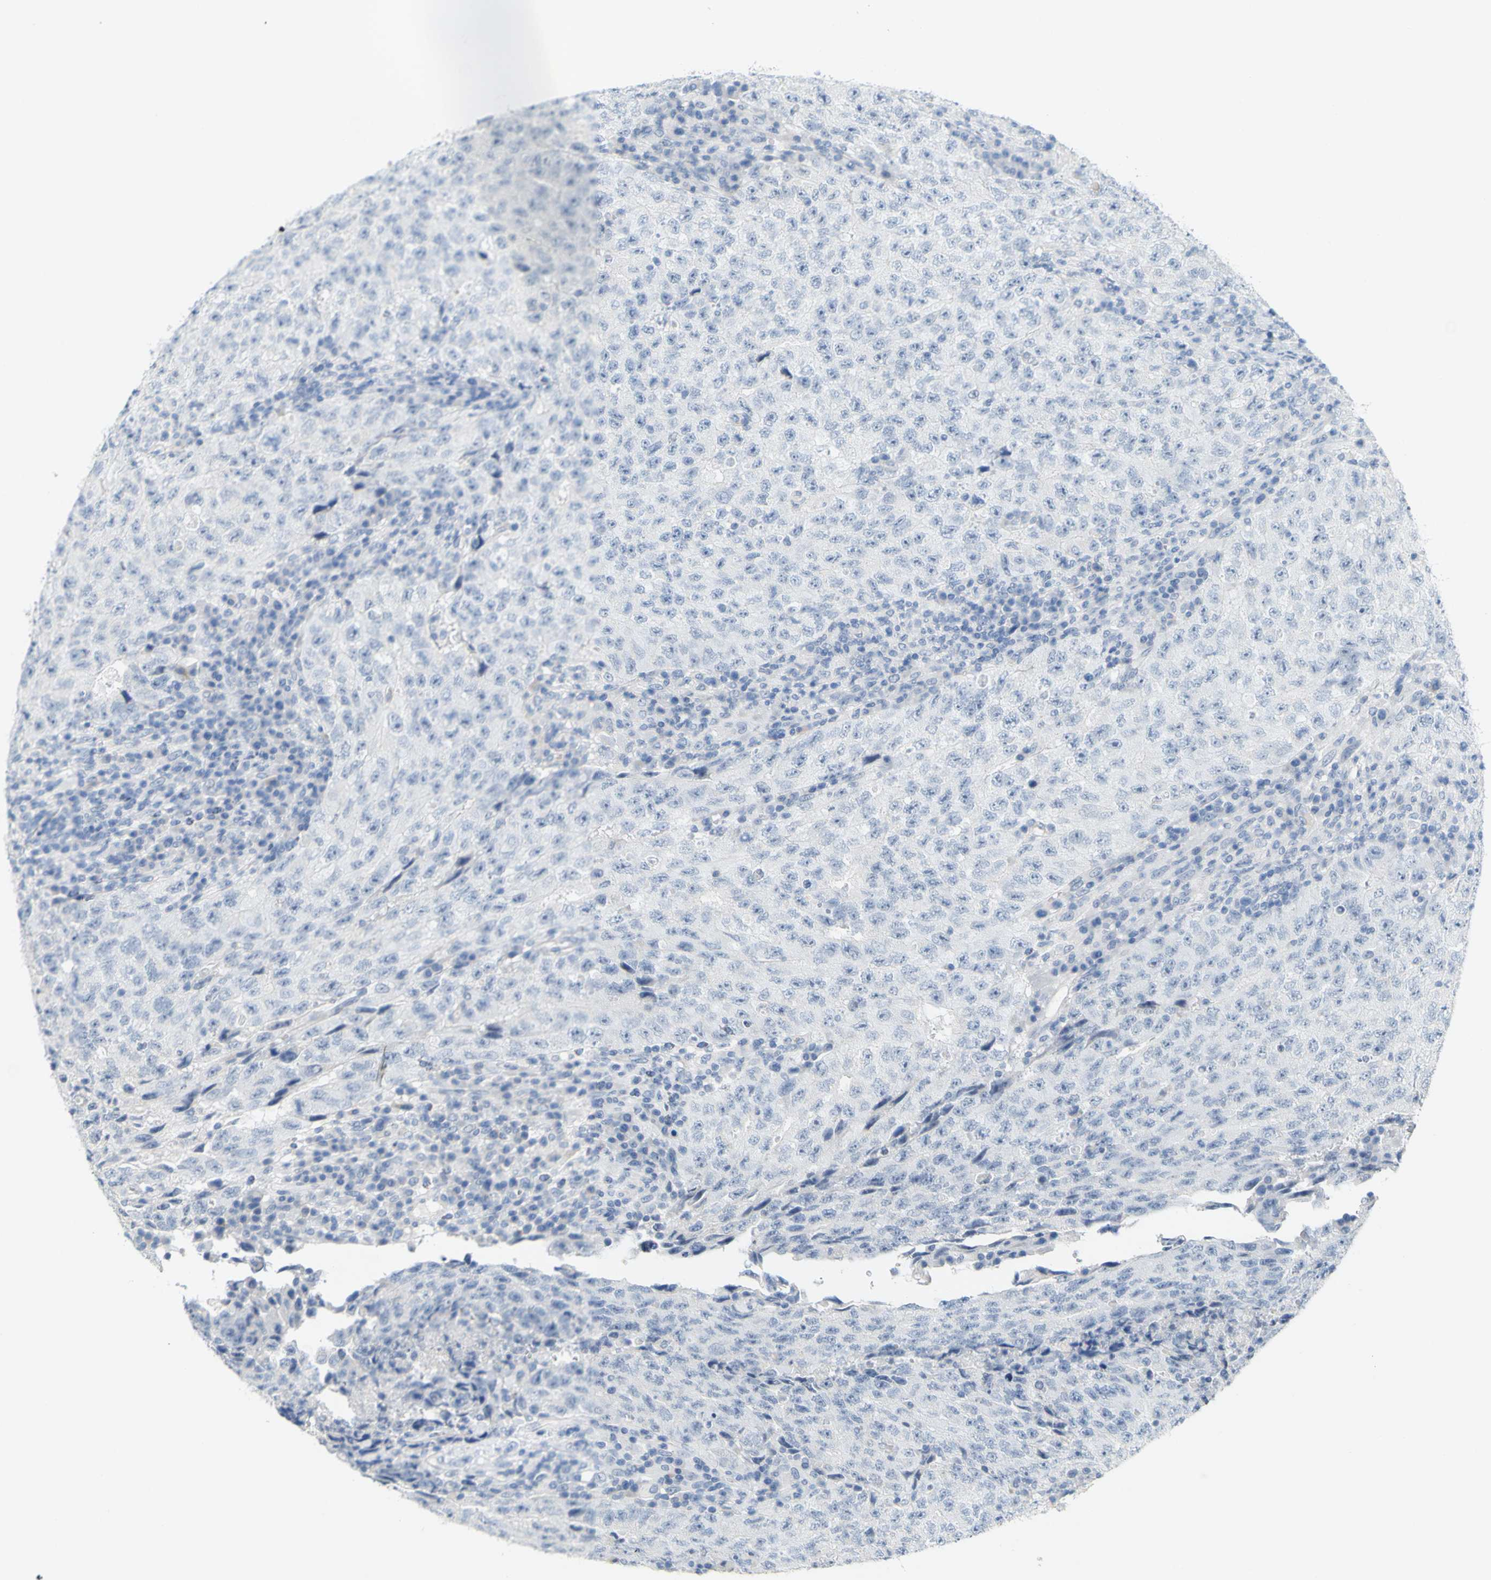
{"staining": {"intensity": "negative", "quantity": "none", "location": "none"}, "tissue": "testis cancer", "cell_type": "Tumor cells", "image_type": "cancer", "snomed": [{"axis": "morphology", "description": "Necrosis, NOS"}, {"axis": "morphology", "description": "Carcinoma, Embryonal, NOS"}, {"axis": "topography", "description": "Testis"}], "caption": "An immunohistochemistry (IHC) micrograph of embryonal carcinoma (testis) is shown. There is no staining in tumor cells of embryonal carcinoma (testis).", "gene": "OPN1SW", "patient": {"sex": "male", "age": 19}}